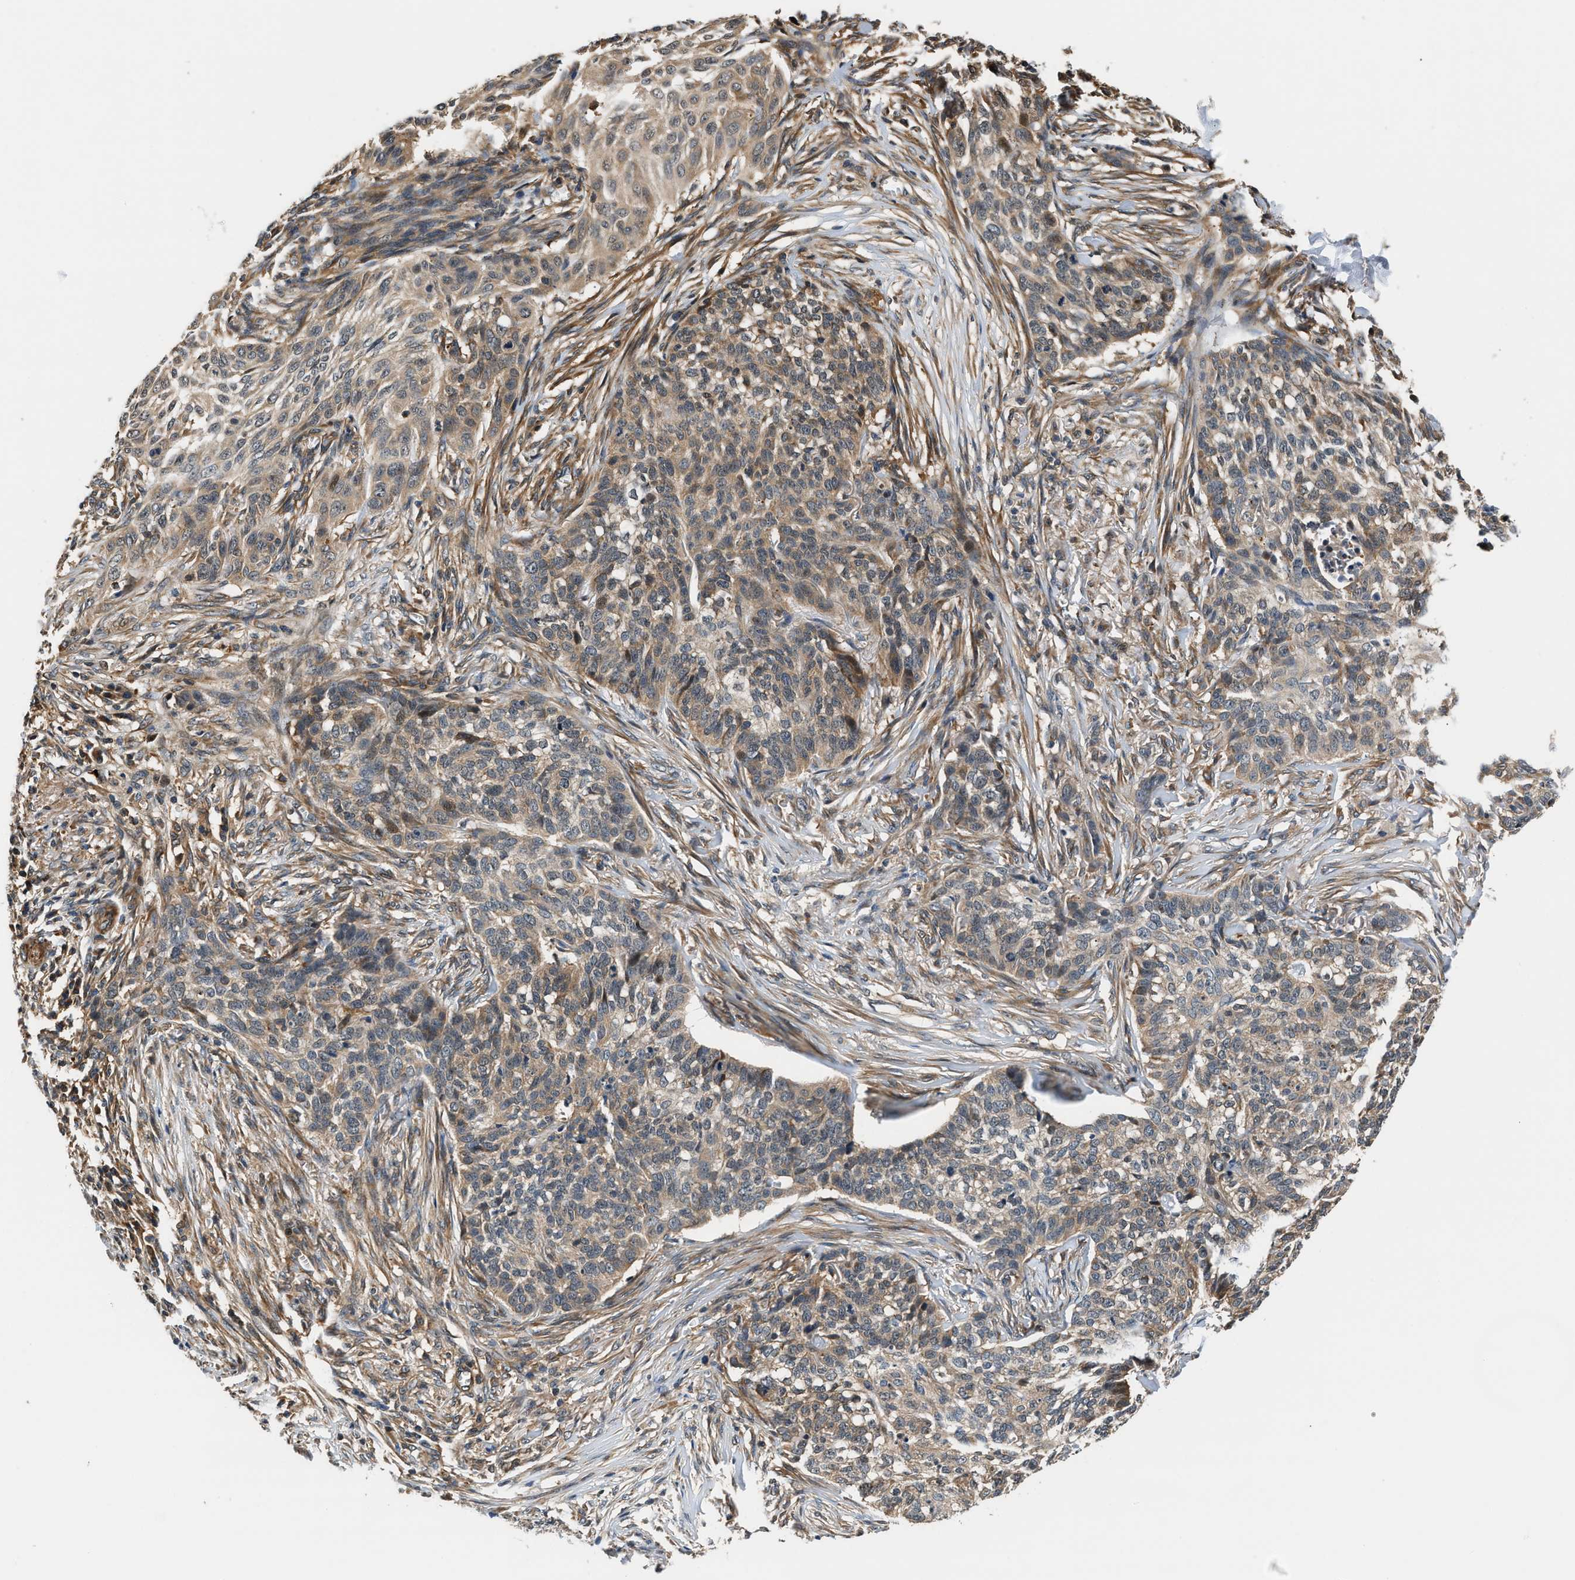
{"staining": {"intensity": "weak", "quantity": ">75%", "location": "cytoplasmic/membranous"}, "tissue": "skin cancer", "cell_type": "Tumor cells", "image_type": "cancer", "snomed": [{"axis": "morphology", "description": "Basal cell carcinoma"}, {"axis": "topography", "description": "Skin"}], "caption": "About >75% of tumor cells in human basal cell carcinoma (skin) reveal weak cytoplasmic/membranous protein expression as visualized by brown immunohistochemical staining.", "gene": "TUT7", "patient": {"sex": "male", "age": 85}}